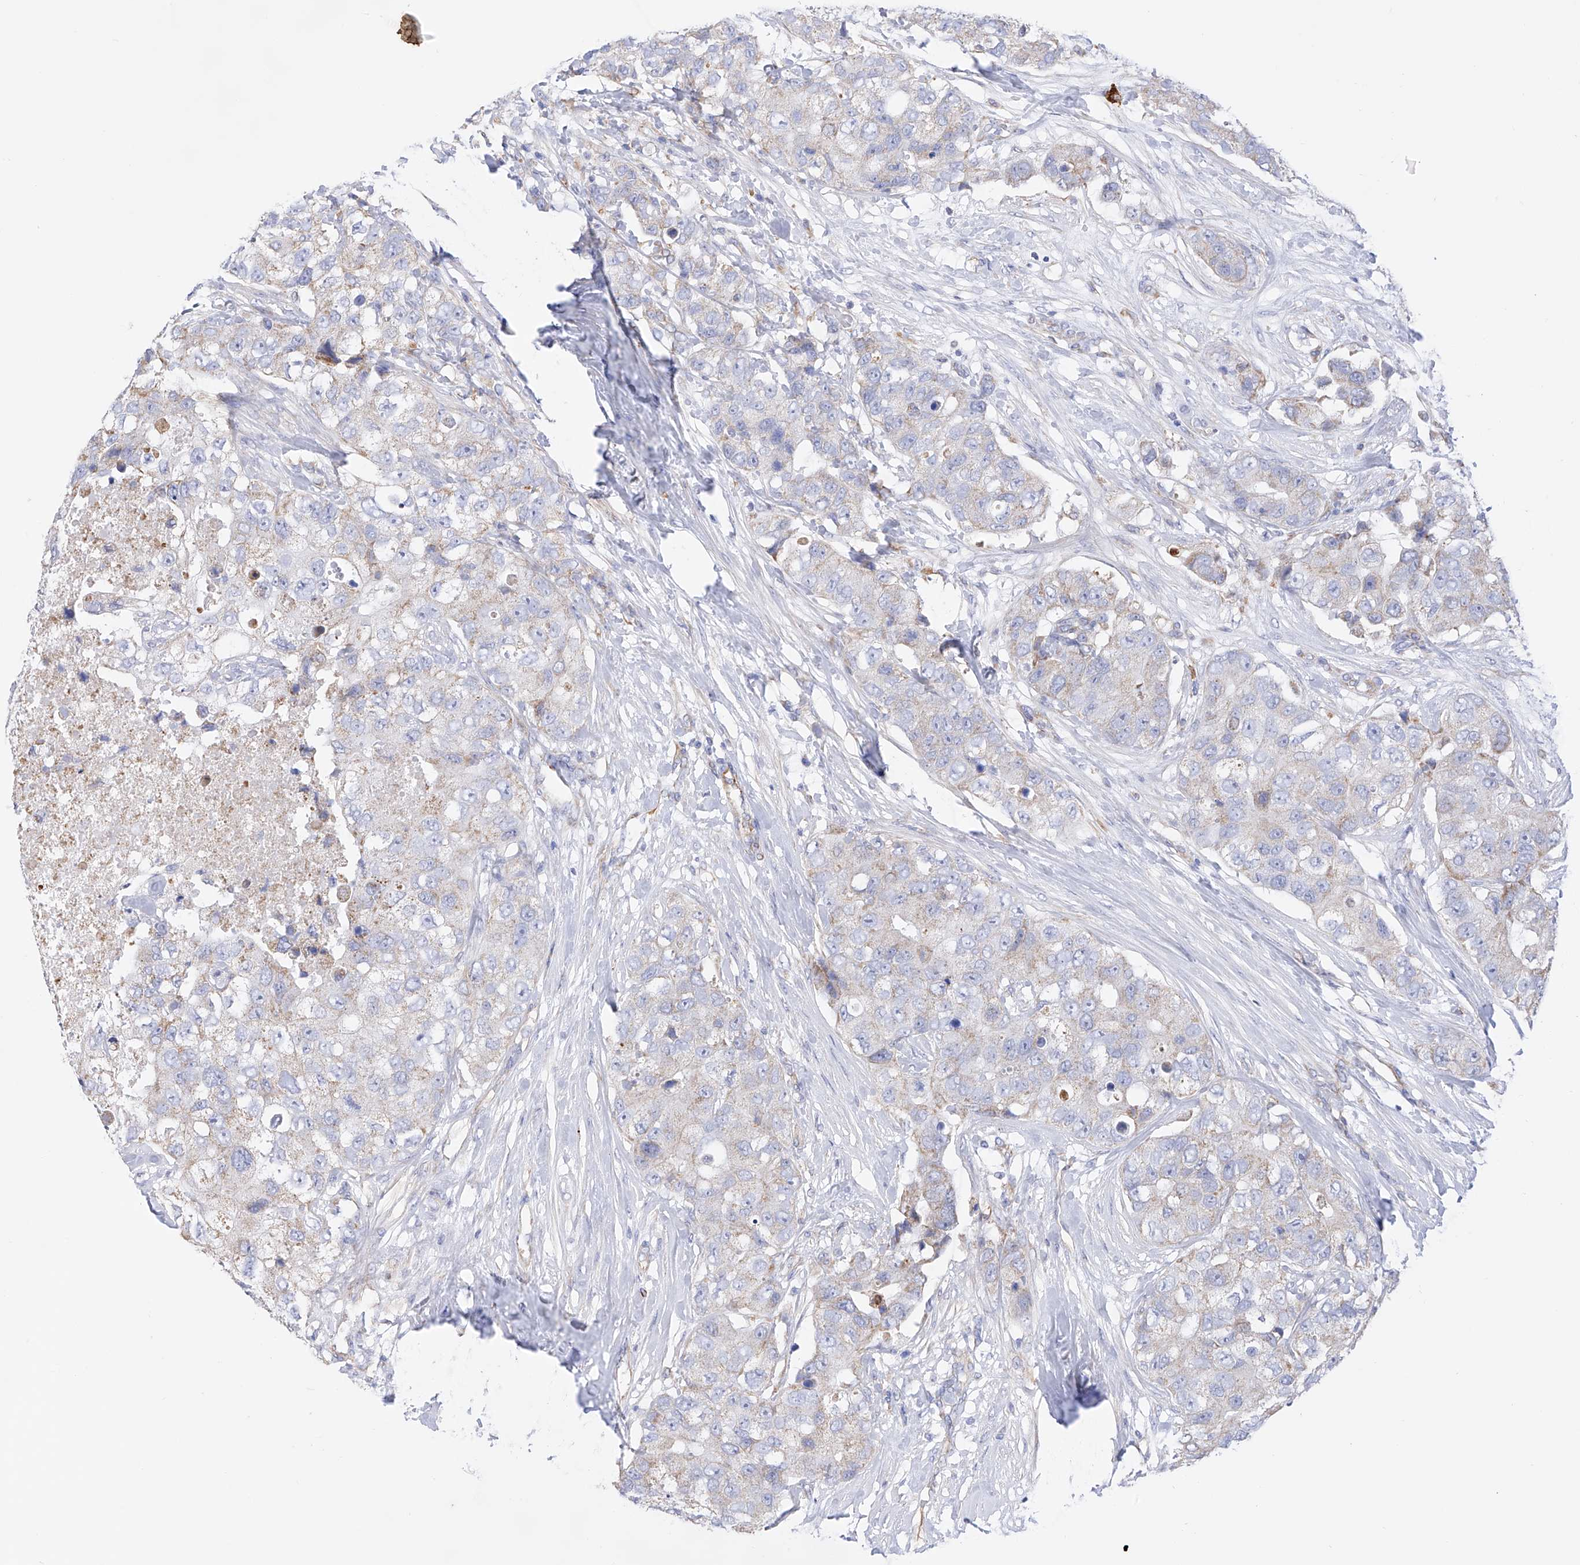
{"staining": {"intensity": "weak", "quantity": "<25%", "location": "cytoplasmic/membranous"}, "tissue": "breast cancer", "cell_type": "Tumor cells", "image_type": "cancer", "snomed": [{"axis": "morphology", "description": "Duct carcinoma"}, {"axis": "topography", "description": "Breast"}], "caption": "IHC image of neoplastic tissue: human invasive ductal carcinoma (breast) stained with DAB displays no significant protein positivity in tumor cells. The staining was performed using DAB (3,3'-diaminobenzidine) to visualize the protein expression in brown, while the nuclei were stained in blue with hematoxylin (Magnification: 20x).", "gene": "FLG", "patient": {"sex": "female", "age": 62}}